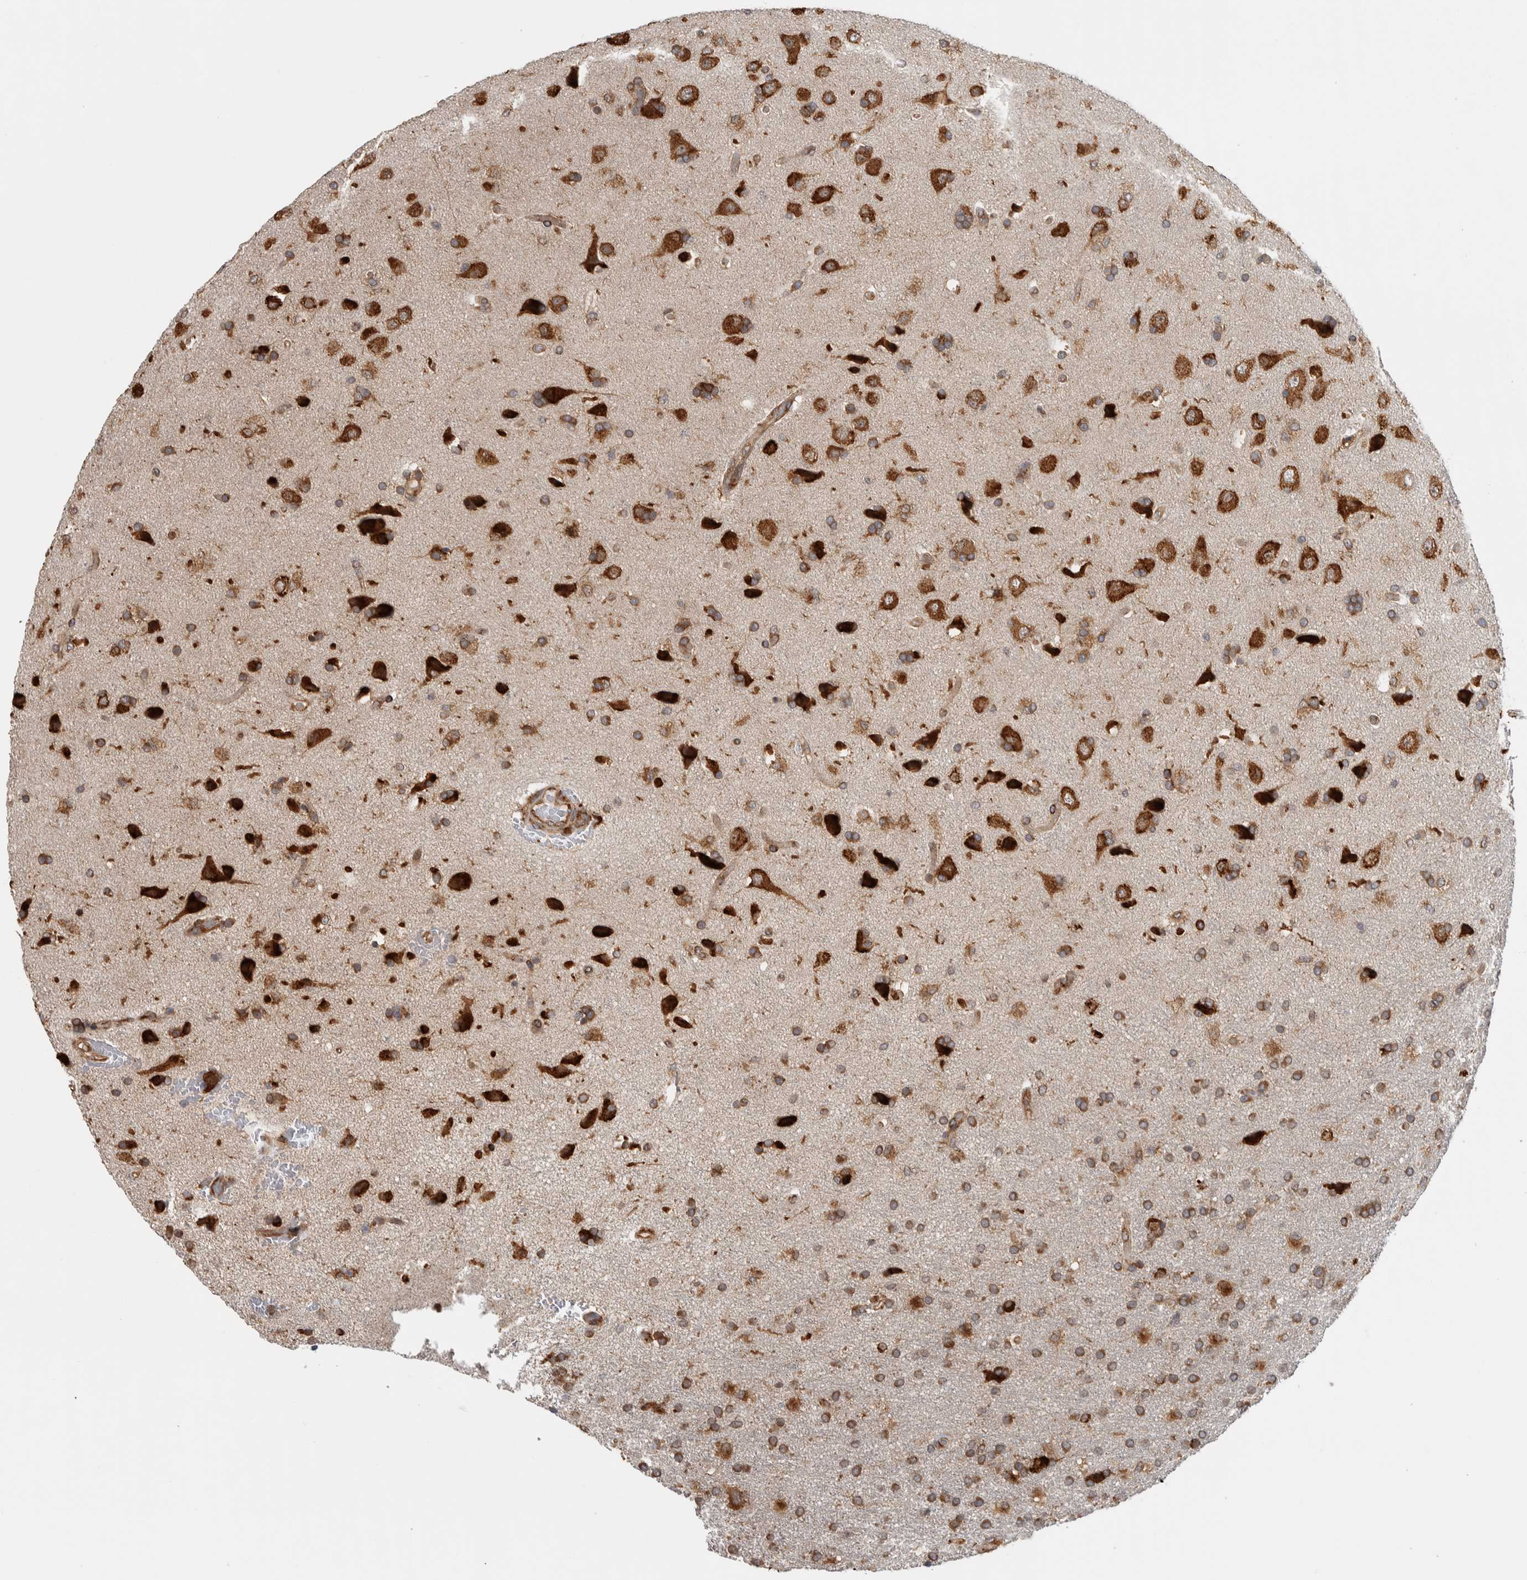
{"staining": {"intensity": "moderate", "quantity": ">75%", "location": "cytoplasmic/membranous"}, "tissue": "glioma", "cell_type": "Tumor cells", "image_type": "cancer", "snomed": [{"axis": "morphology", "description": "Glioma, malignant, High grade"}, {"axis": "topography", "description": "Brain"}], "caption": "A high-resolution image shows immunohistochemistry (IHC) staining of malignant glioma (high-grade), which demonstrates moderate cytoplasmic/membranous staining in approximately >75% of tumor cells.", "gene": "EIF3H", "patient": {"sex": "male", "age": 72}}